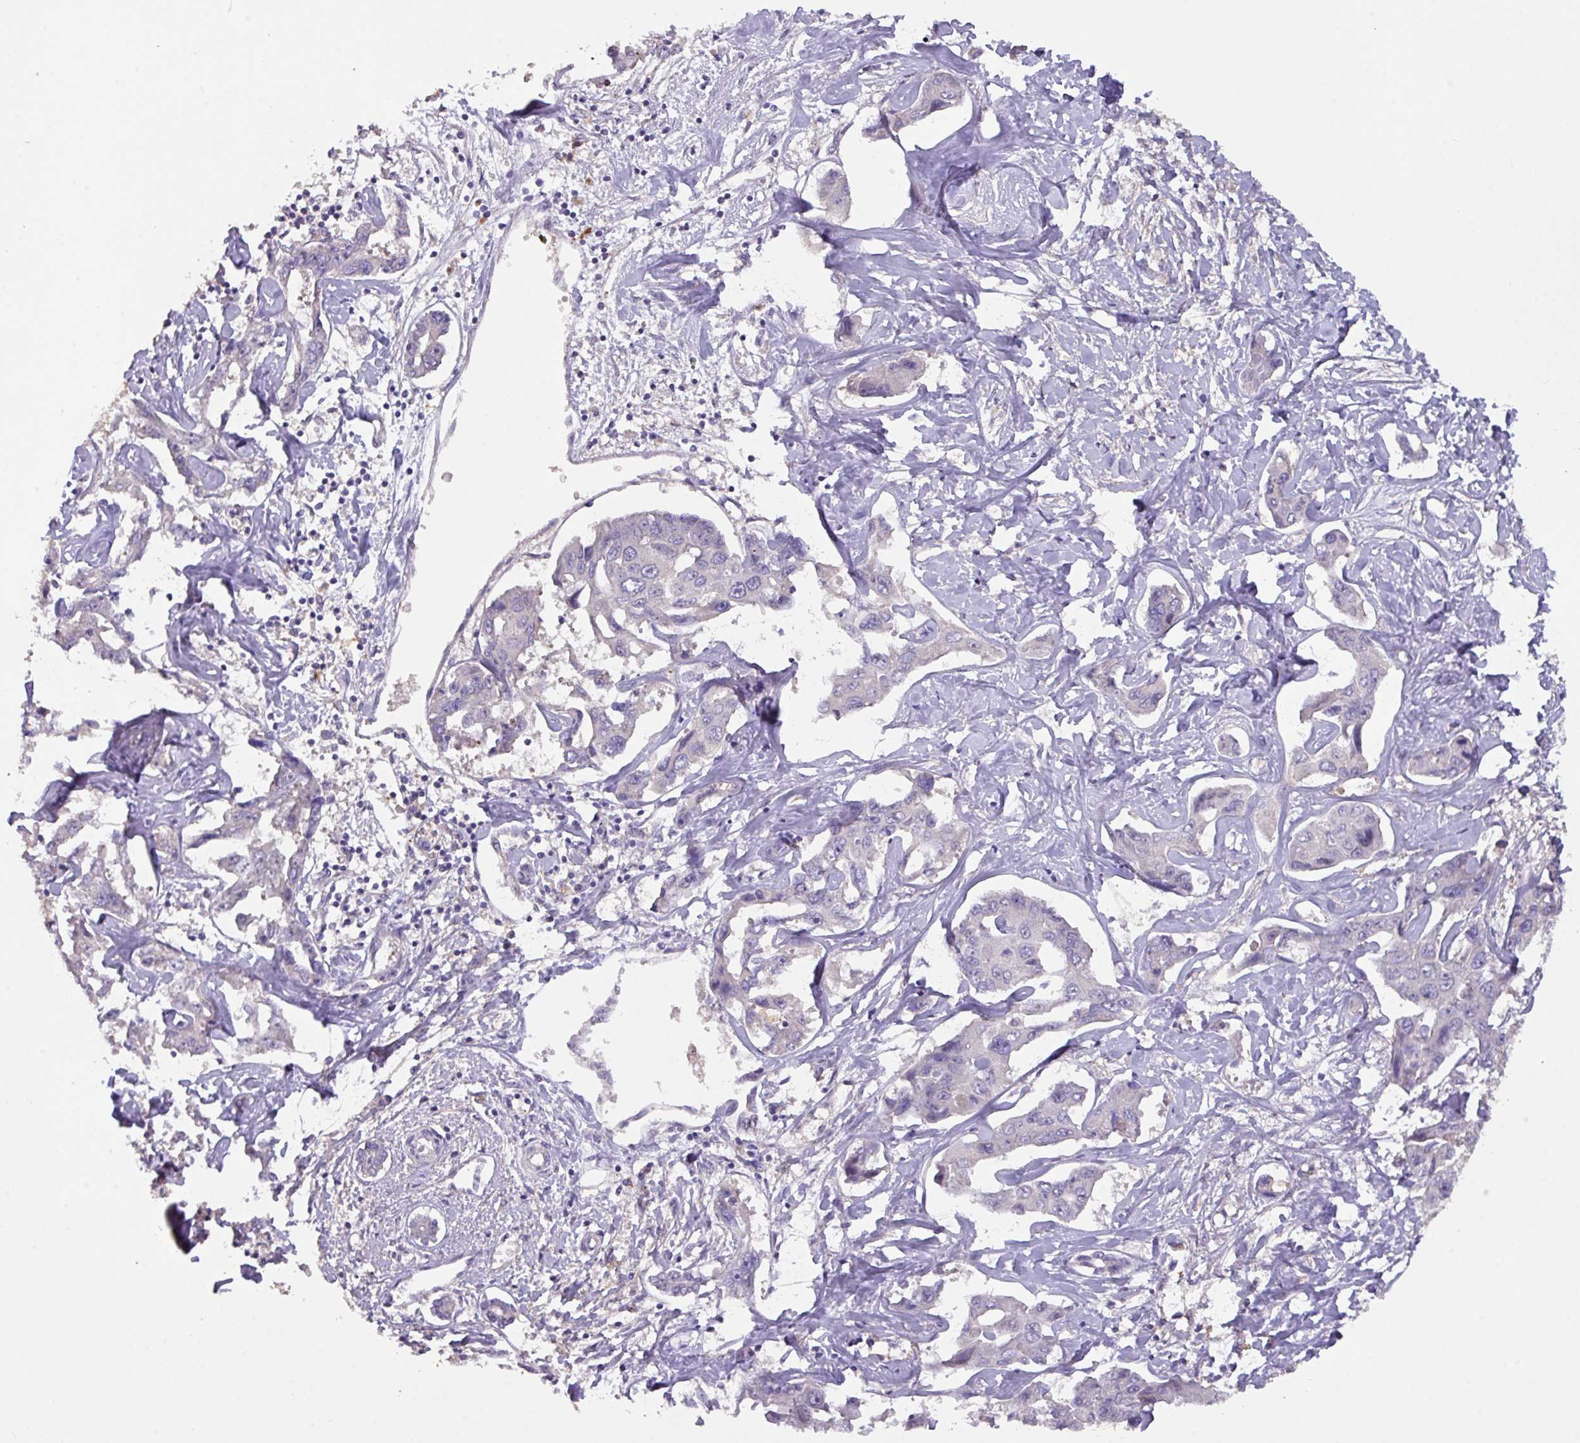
{"staining": {"intensity": "negative", "quantity": "none", "location": "none"}, "tissue": "liver cancer", "cell_type": "Tumor cells", "image_type": "cancer", "snomed": [{"axis": "morphology", "description": "Cholangiocarcinoma"}, {"axis": "topography", "description": "Liver"}], "caption": "This is an immunohistochemistry histopathology image of liver cholangiocarcinoma. There is no positivity in tumor cells.", "gene": "PRADC1", "patient": {"sex": "male", "age": 59}}